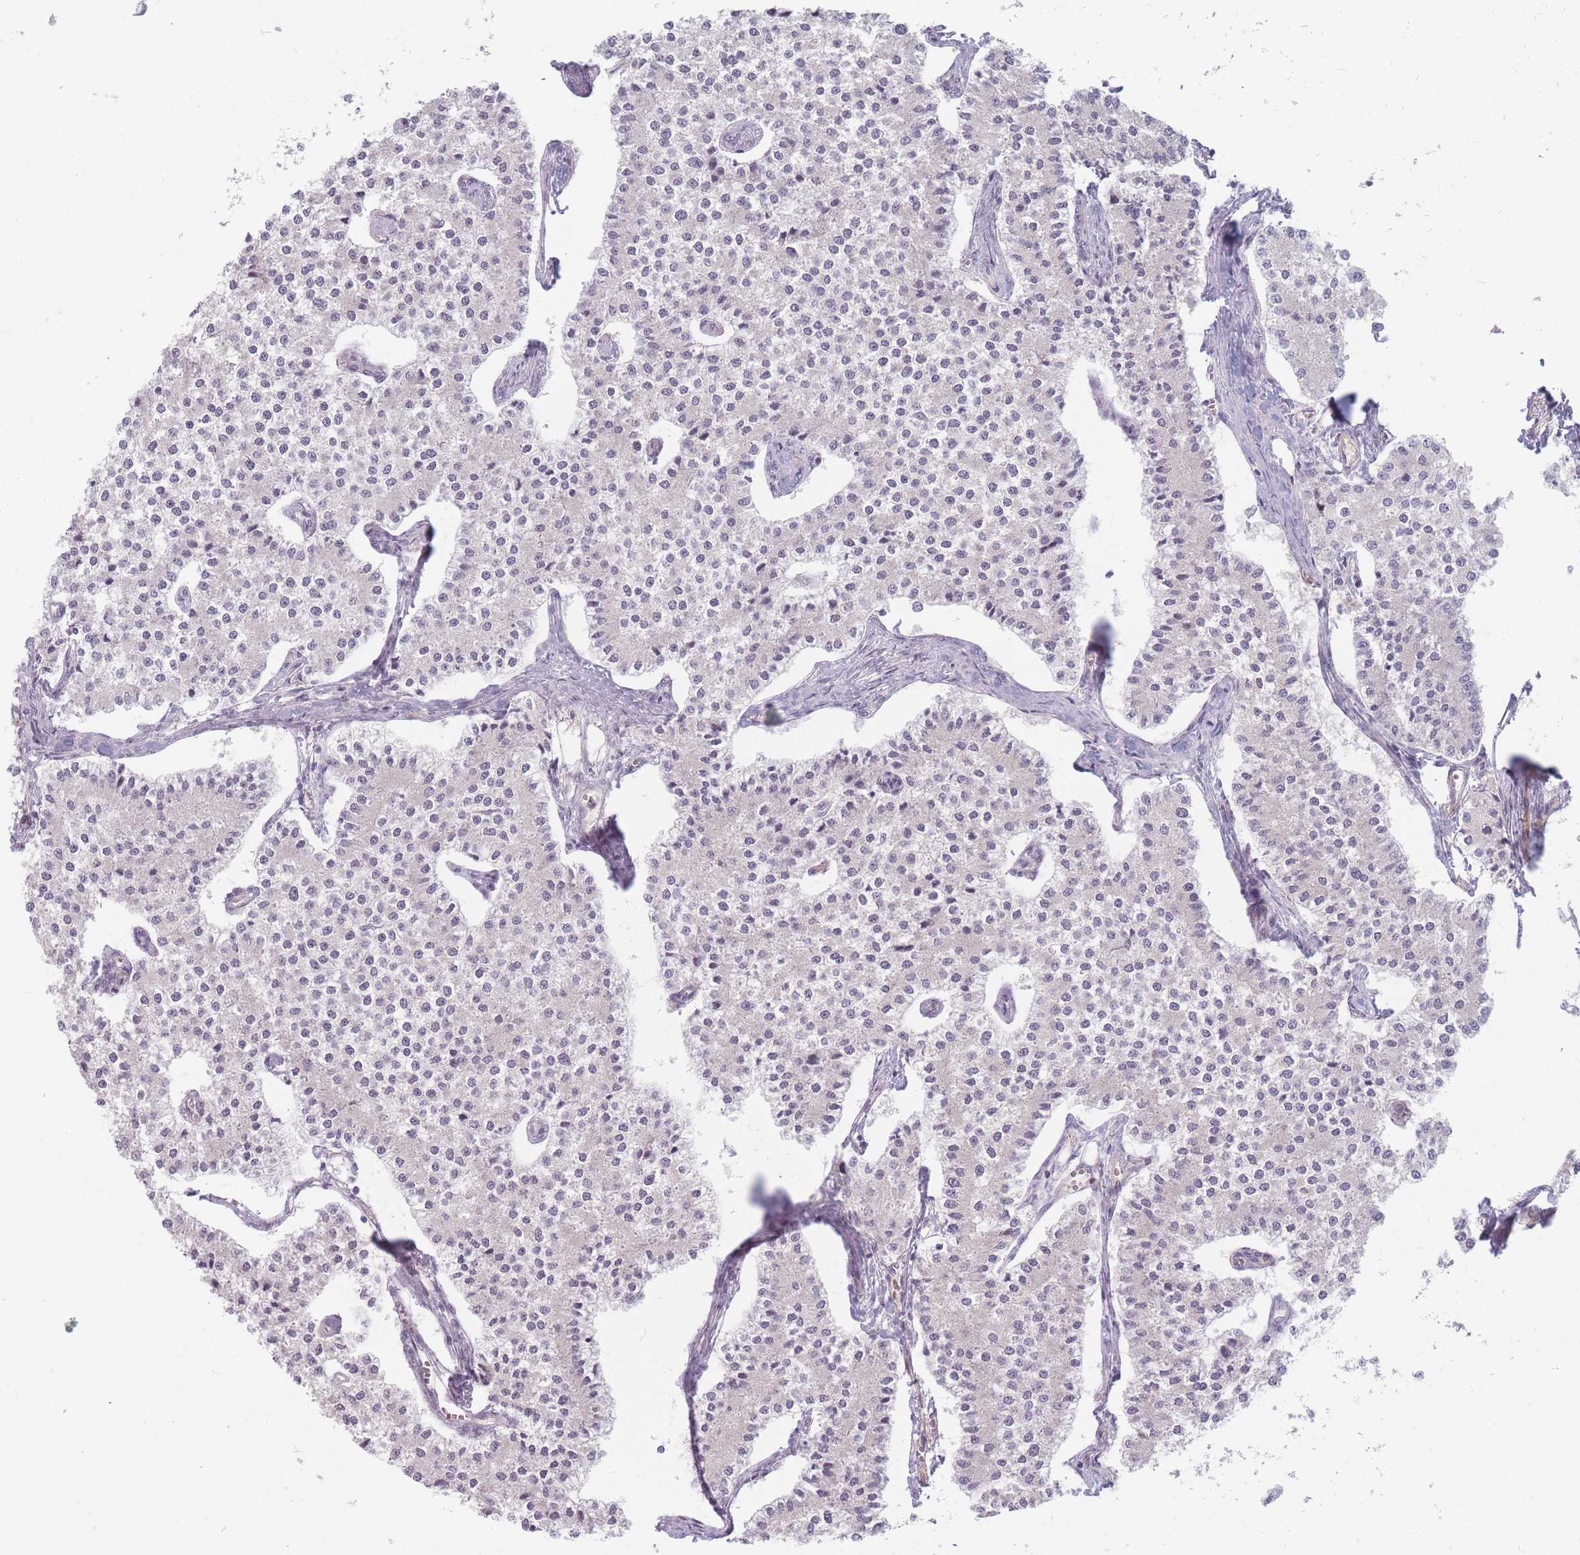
{"staining": {"intensity": "negative", "quantity": "none", "location": "none"}, "tissue": "carcinoid", "cell_type": "Tumor cells", "image_type": "cancer", "snomed": [{"axis": "morphology", "description": "Carcinoid, malignant, NOS"}, {"axis": "topography", "description": "Colon"}], "caption": "This is an immunohistochemistry (IHC) image of human carcinoid. There is no staining in tumor cells.", "gene": "CHCHD7", "patient": {"sex": "female", "age": 52}}